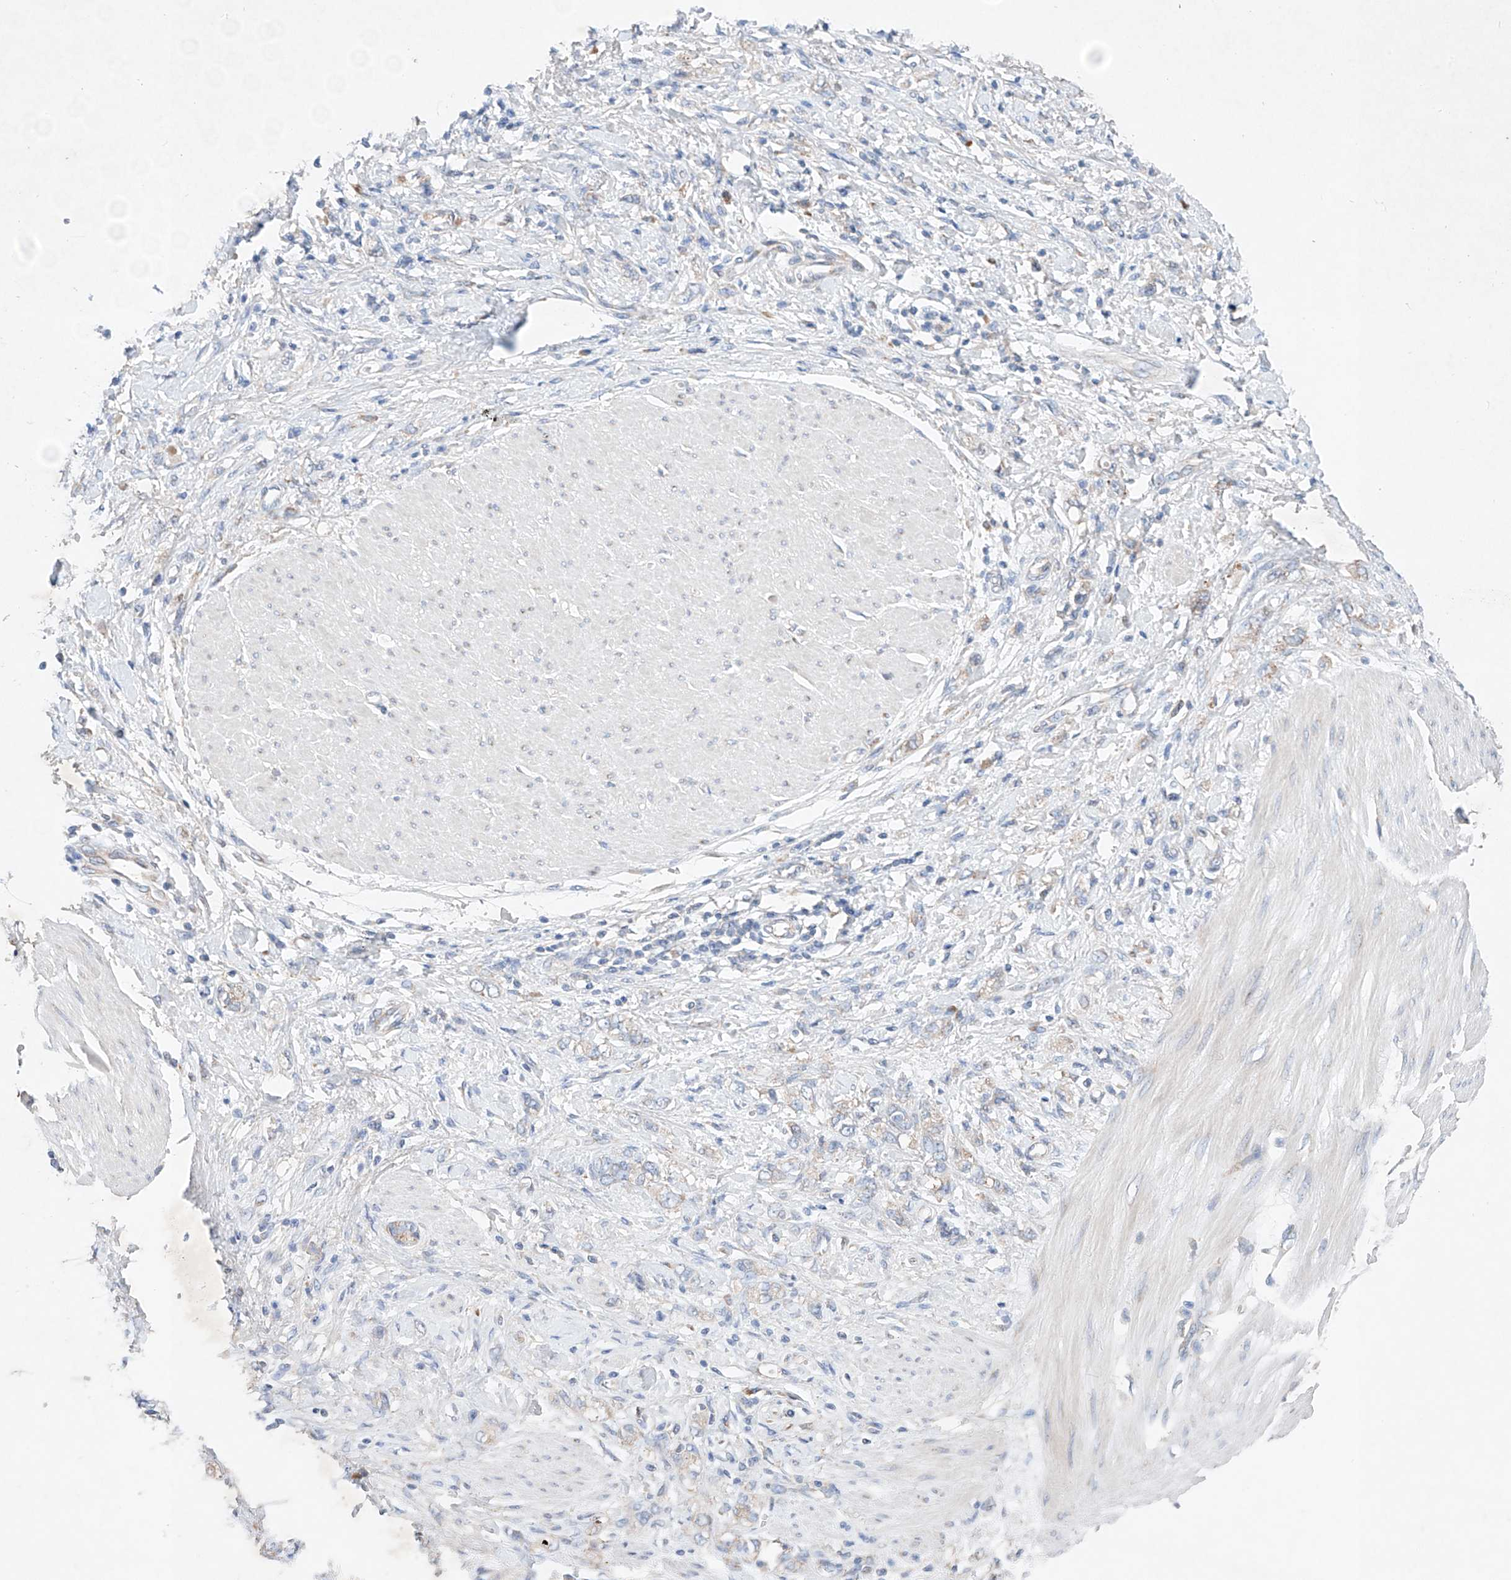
{"staining": {"intensity": "negative", "quantity": "none", "location": "none"}, "tissue": "stomach cancer", "cell_type": "Tumor cells", "image_type": "cancer", "snomed": [{"axis": "morphology", "description": "Adenocarcinoma, NOS"}, {"axis": "topography", "description": "Stomach"}], "caption": "This micrograph is of adenocarcinoma (stomach) stained with IHC to label a protein in brown with the nuclei are counter-stained blue. There is no staining in tumor cells. (Stains: DAB (3,3'-diaminobenzidine) IHC with hematoxylin counter stain, Microscopy: brightfield microscopy at high magnification).", "gene": "FASTK", "patient": {"sex": "female", "age": 76}}